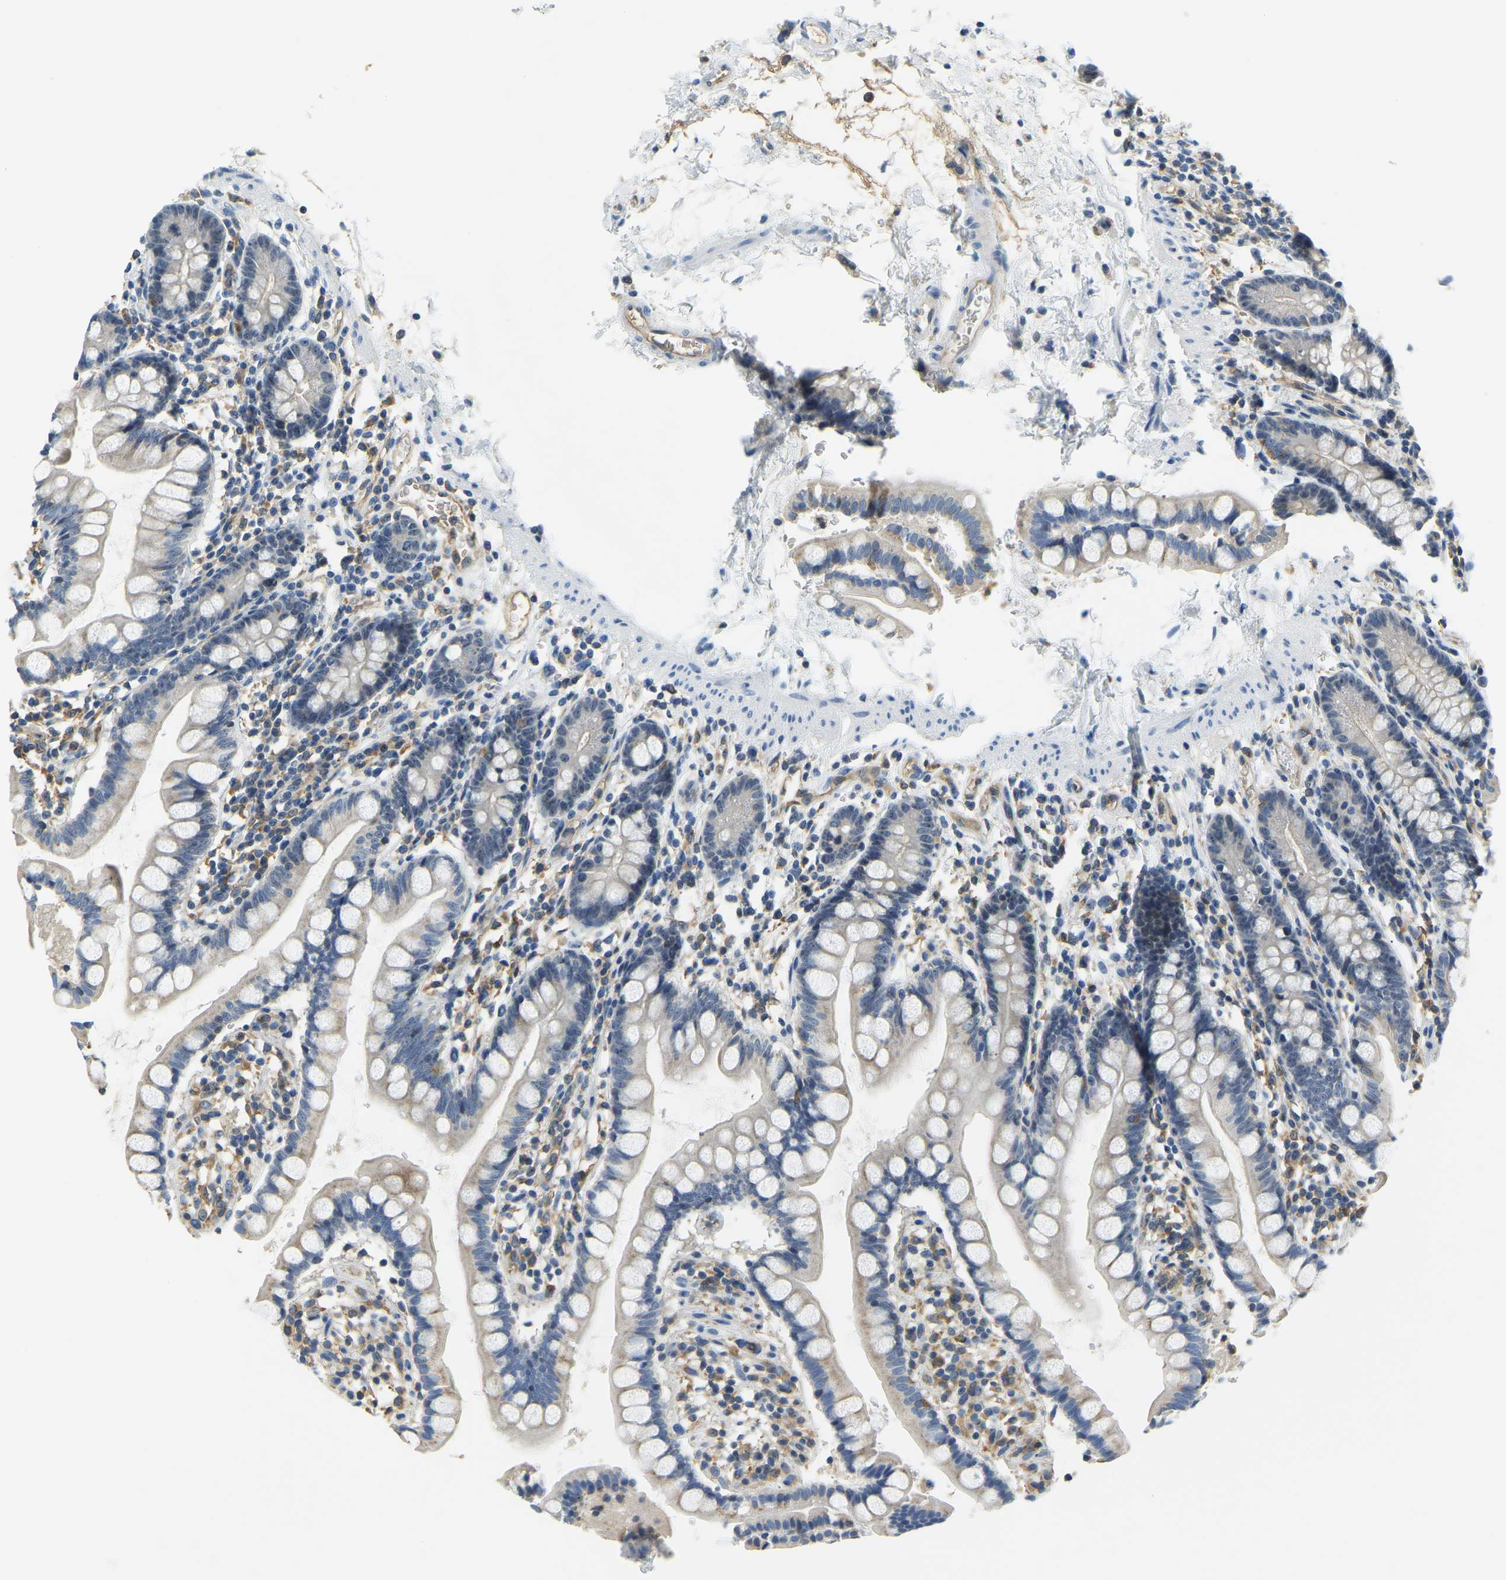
{"staining": {"intensity": "moderate", "quantity": "25%-75%", "location": "cytoplasmic/membranous,nuclear"}, "tissue": "small intestine", "cell_type": "Glandular cells", "image_type": "normal", "snomed": [{"axis": "morphology", "description": "Normal tissue, NOS"}, {"axis": "topography", "description": "Small intestine"}], "caption": "This photomicrograph displays immunohistochemistry (IHC) staining of unremarkable small intestine, with medium moderate cytoplasmic/membranous,nuclear expression in about 25%-75% of glandular cells.", "gene": "RRP1", "patient": {"sex": "female", "age": 84}}